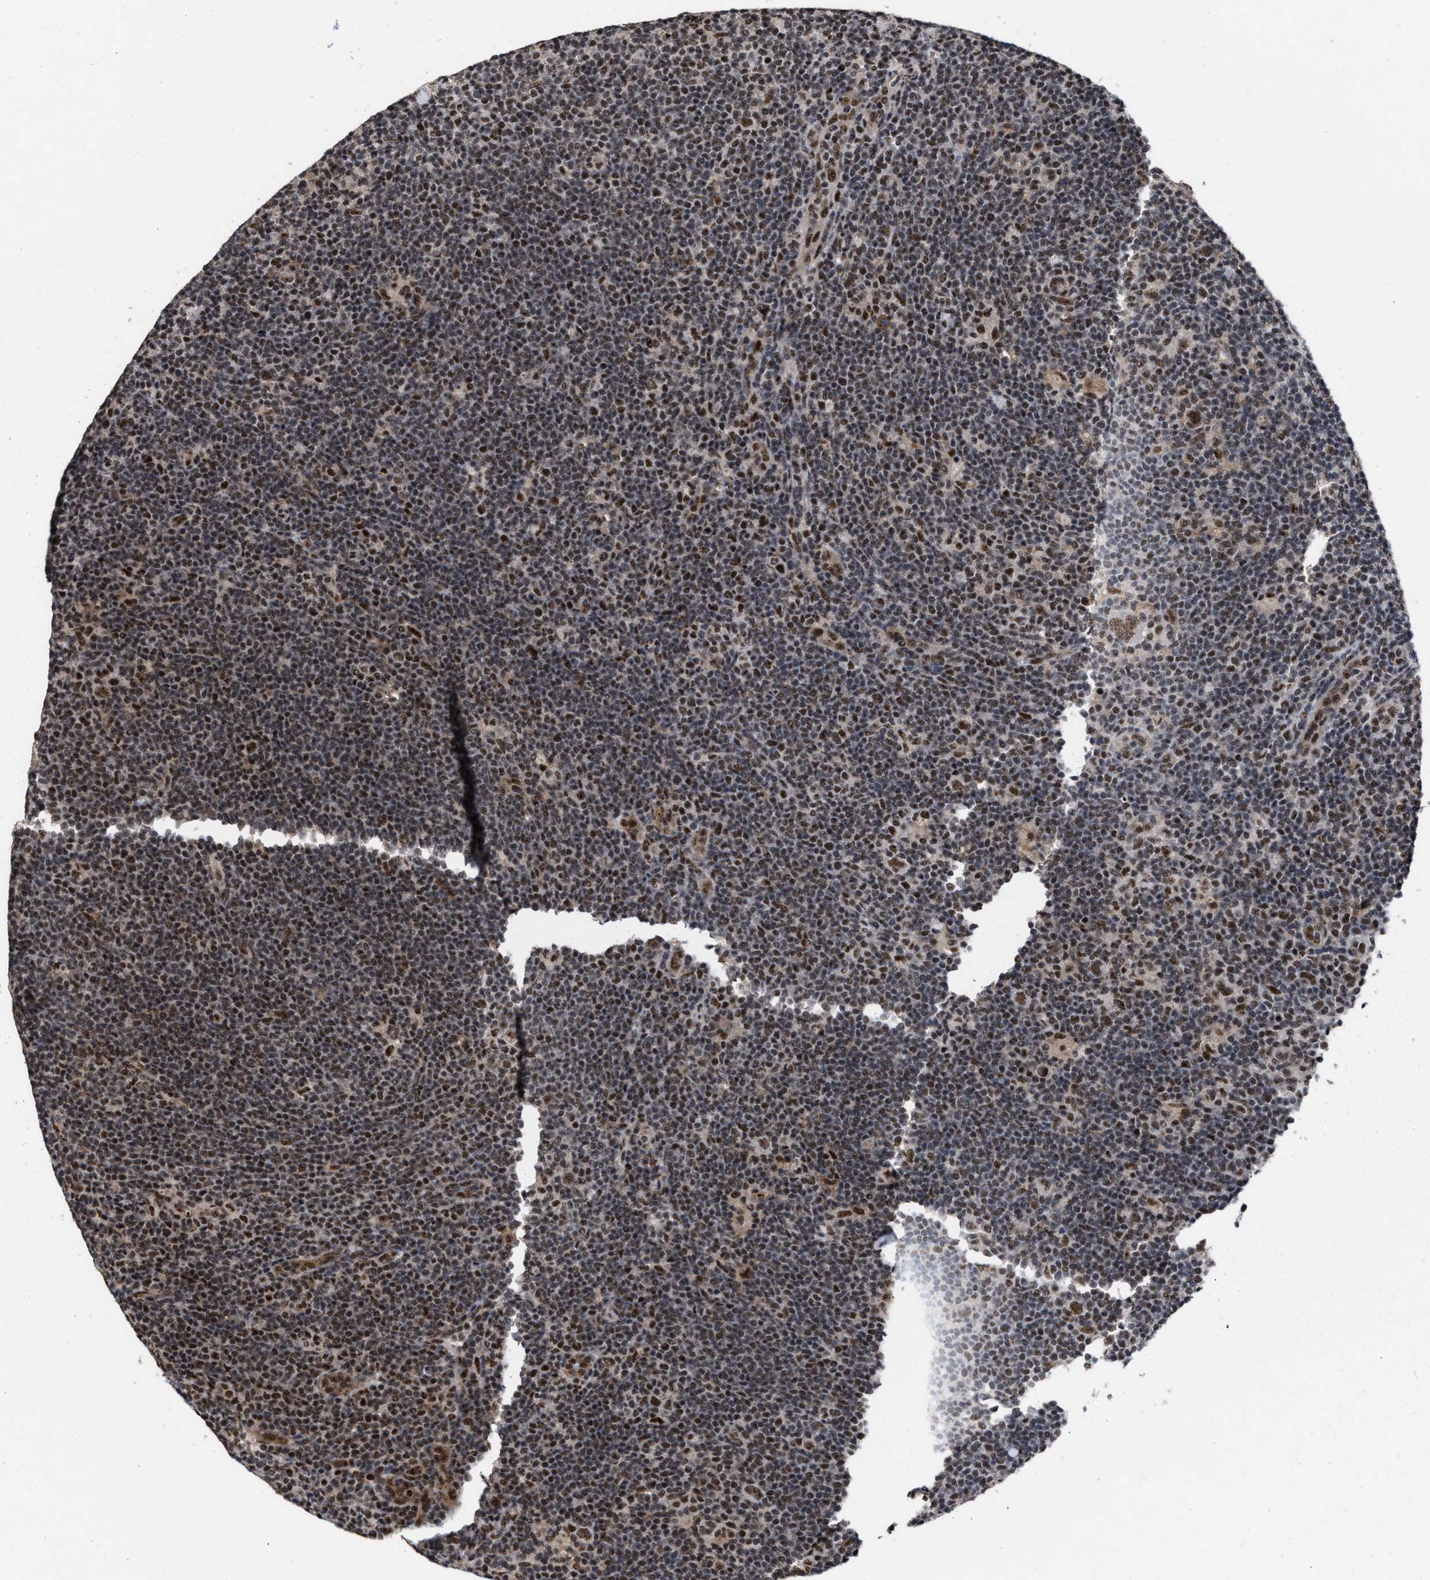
{"staining": {"intensity": "strong", "quantity": ">75%", "location": "nuclear"}, "tissue": "lymphoma", "cell_type": "Tumor cells", "image_type": "cancer", "snomed": [{"axis": "morphology", "description": "Hodgkin's disease, NOS"}, {"axis": "topography", "description": "Lymph node"}], "caption": "Lymphoma stained with a protein marker exhibits strong staining in tumor cells.", "gene": "EIF4A3", "patient": {"sex": "female", "age": 57}}